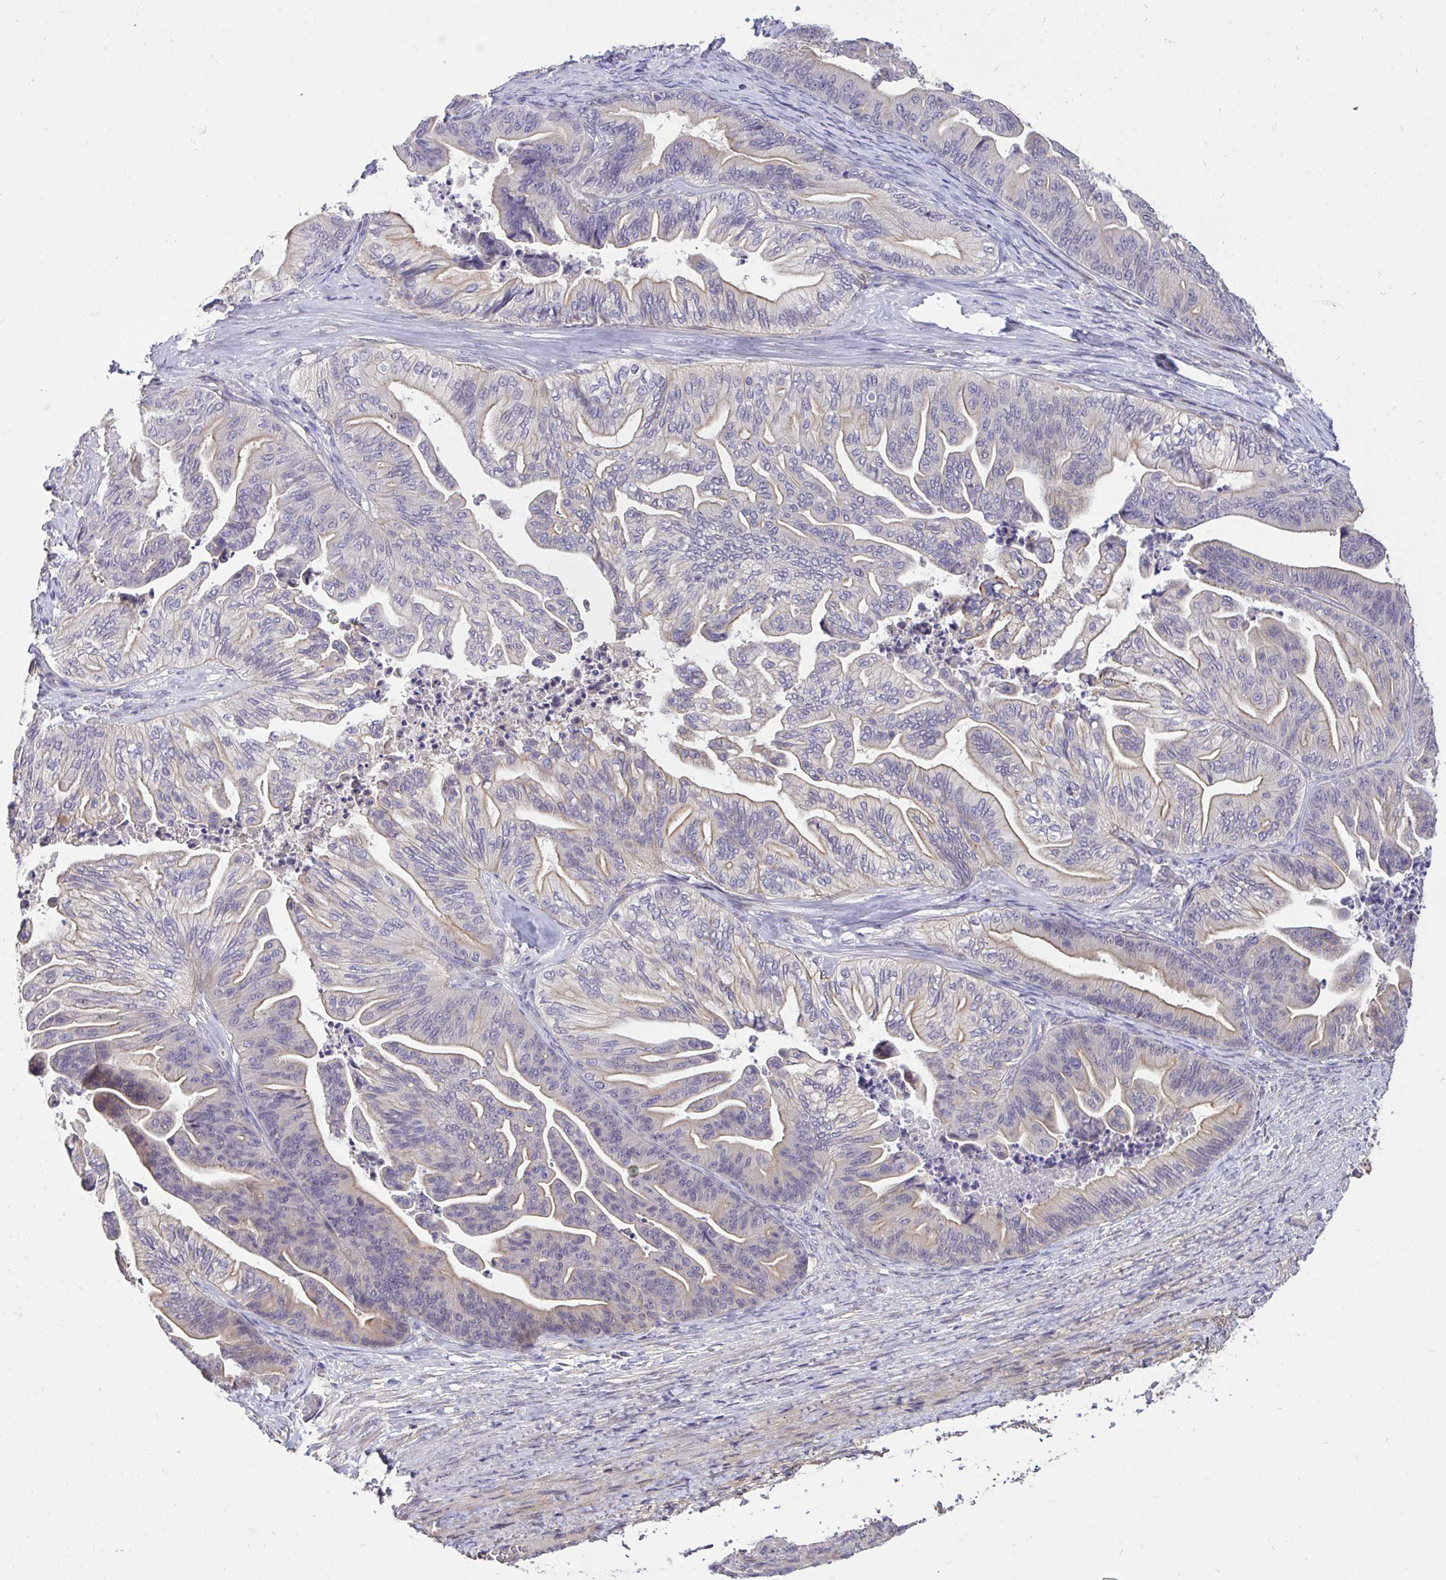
{"staining": {"intensity": "weak", "quantity": "25%-75%", "location": "cytoplasmic/membranous"}, "tissue": "ovarian cancer", "cell_type": "Tumor cells", "image_type": "cancer", "snomed": [{"axis": "morphology", "description": "Cystadenocarcinoma, mucinous, NOS"}, {"axis": "topography", "description": "Ovary"}], "caption": "A low amount of weak cytoplasmic/membranous staining is identified in about 25%-75% of tumor cells in ovarian cancer (mucinous cystadenocarcinoma) tissue.", "gene": "C19orf54", "patient": {"sex": "female", "age": 67}}